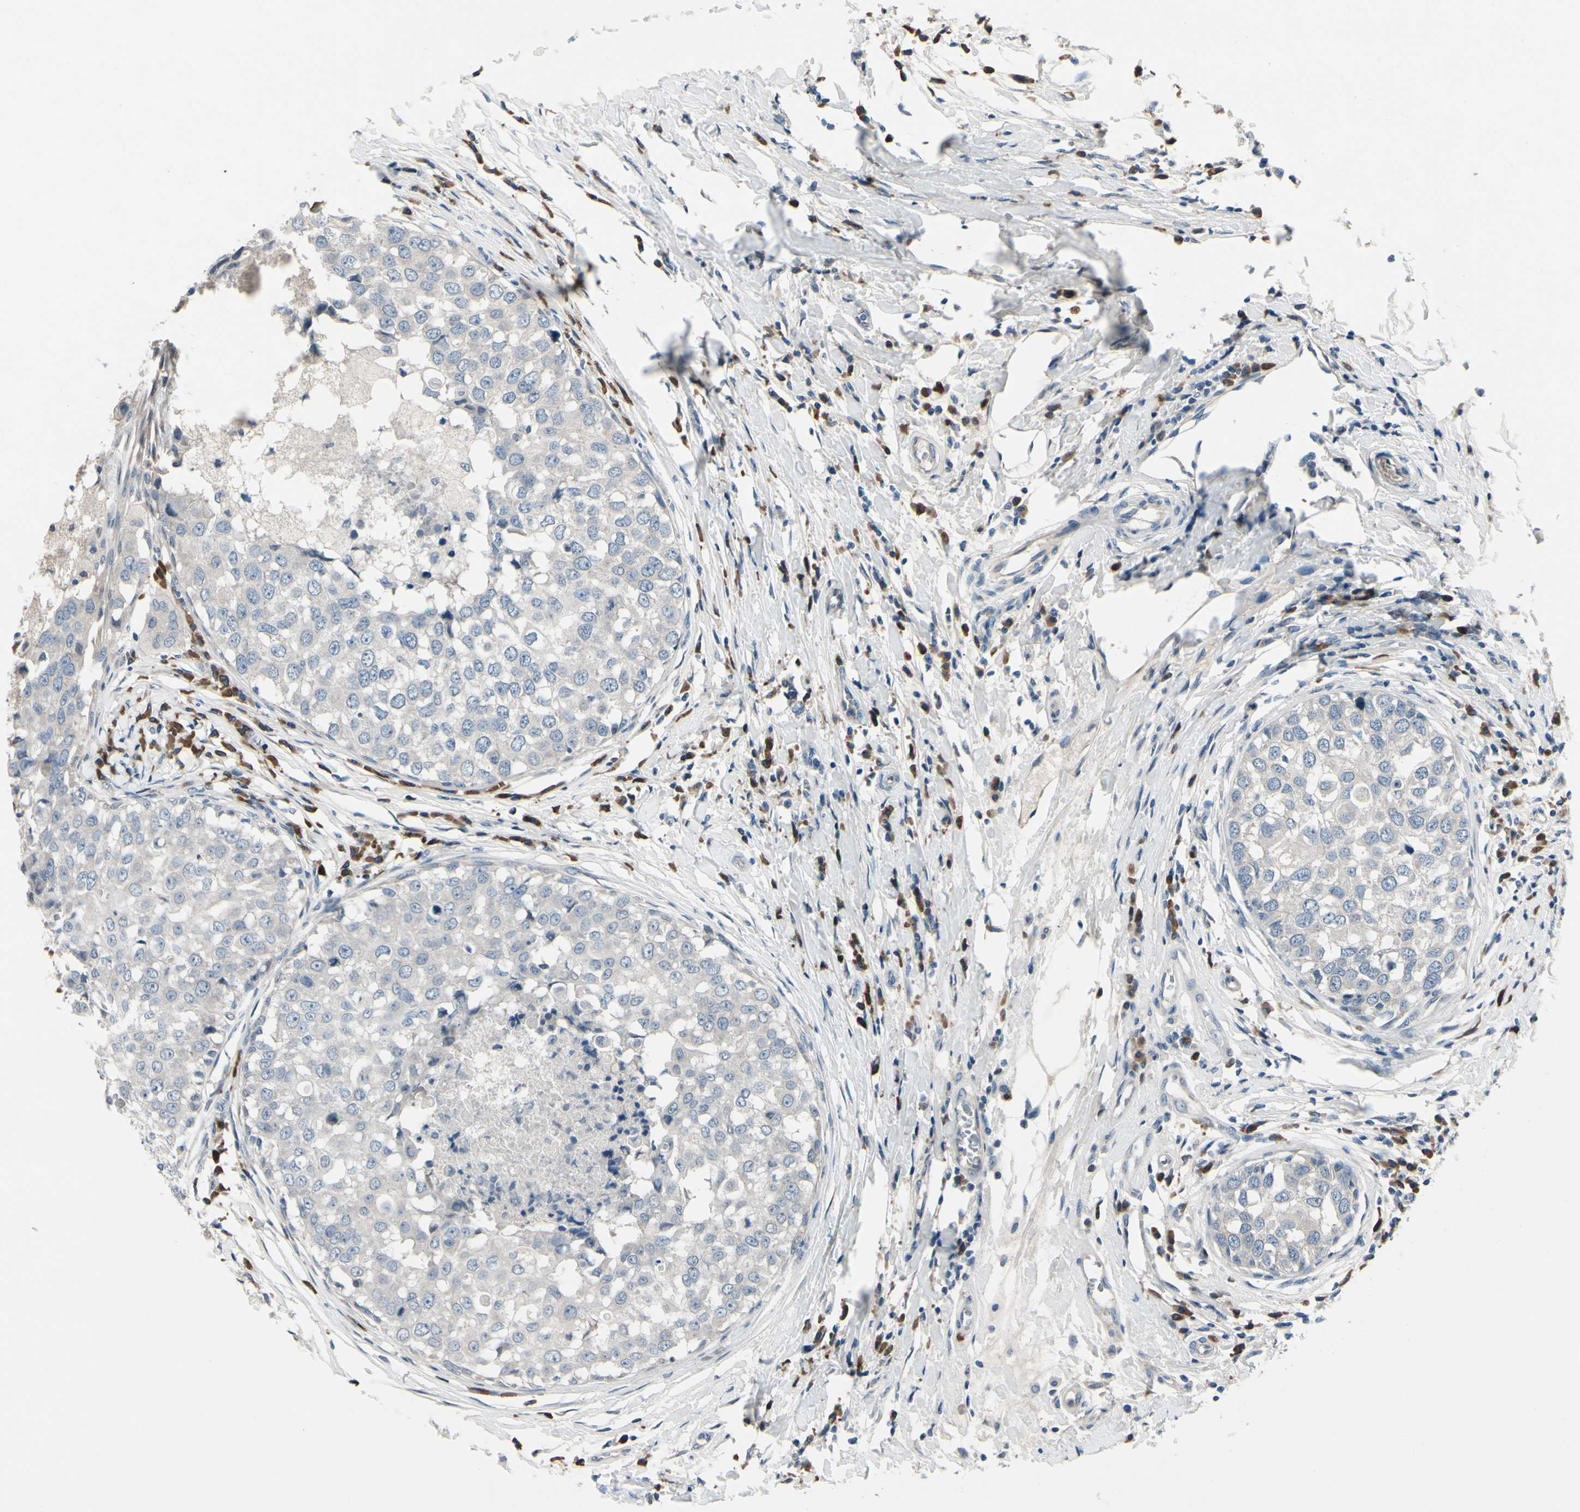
{"staining": {"intensity": "negative", "quantity": "none", "location": "none"}, "tissue": "breast cancer", "cell_type": "Tumor cells", "image_type": "cancer", "snomed": [{"axis": "morphology", "description": "Duct carcinoma"}, {"axis": "topography", "description": "Breast"}], "caption": "The photomicrograph exhibits no staining of tumor cells in breast intraductal carcinoma.", "gene": "SELENOK", "patient": {"sex": "female", "age": 27}}